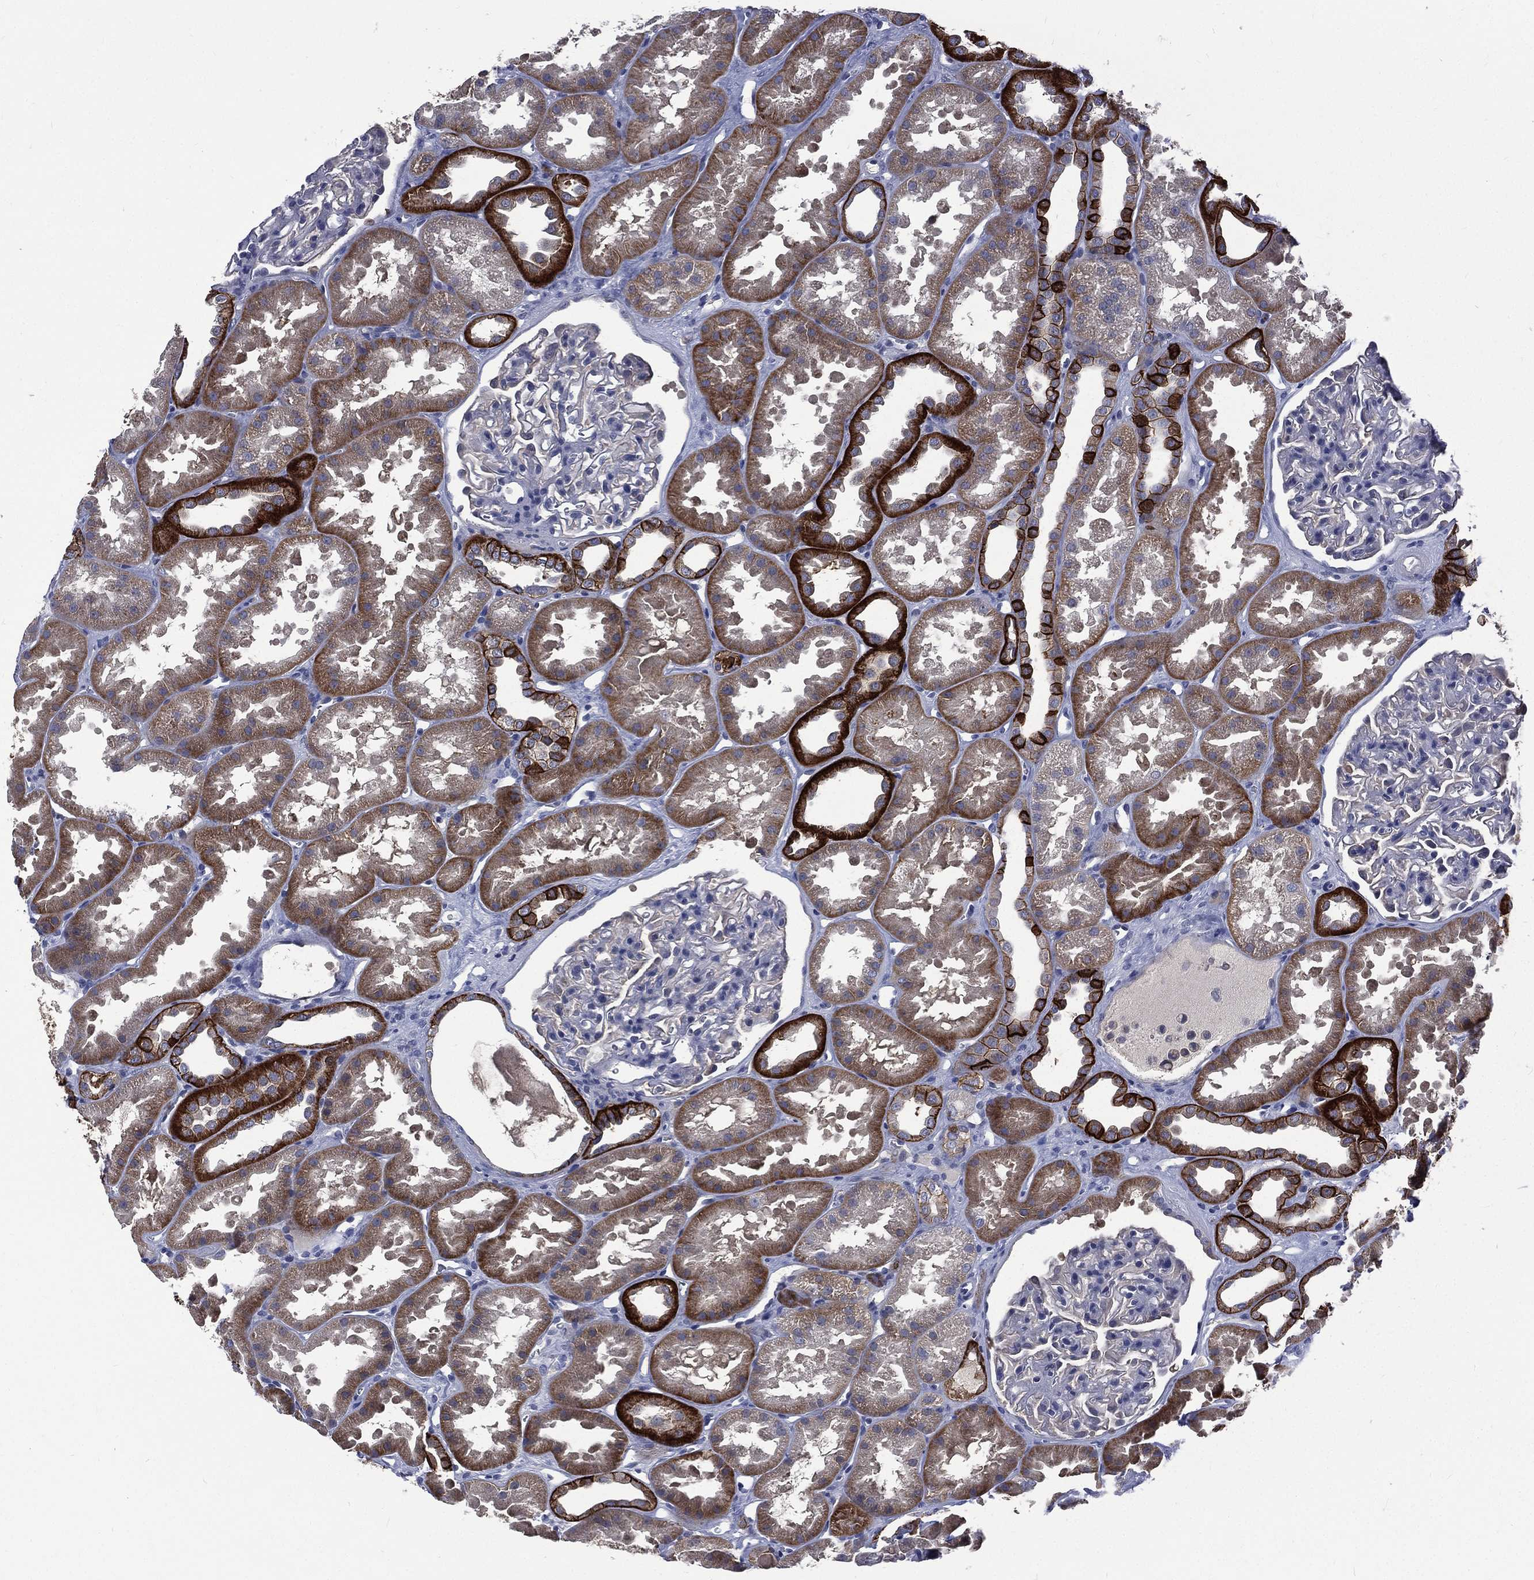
{"staining": {"intensity": "negative", "quantity": "none", "location": "none"}, "tissue": "kidney", "cell_type": "Cells in glomeruli", "image_type": "normal", "snomed": [{"axis": "morphology", "description": "Normal tissue, NOS"}, {"axis": "topography", "description": "Kidney"}], "caption": "This is an IHC image of benign human kidney. There is no expression in cells in glomeruli.", "gene": "CA12", "patient": {"sex": "male", "age": 61}}